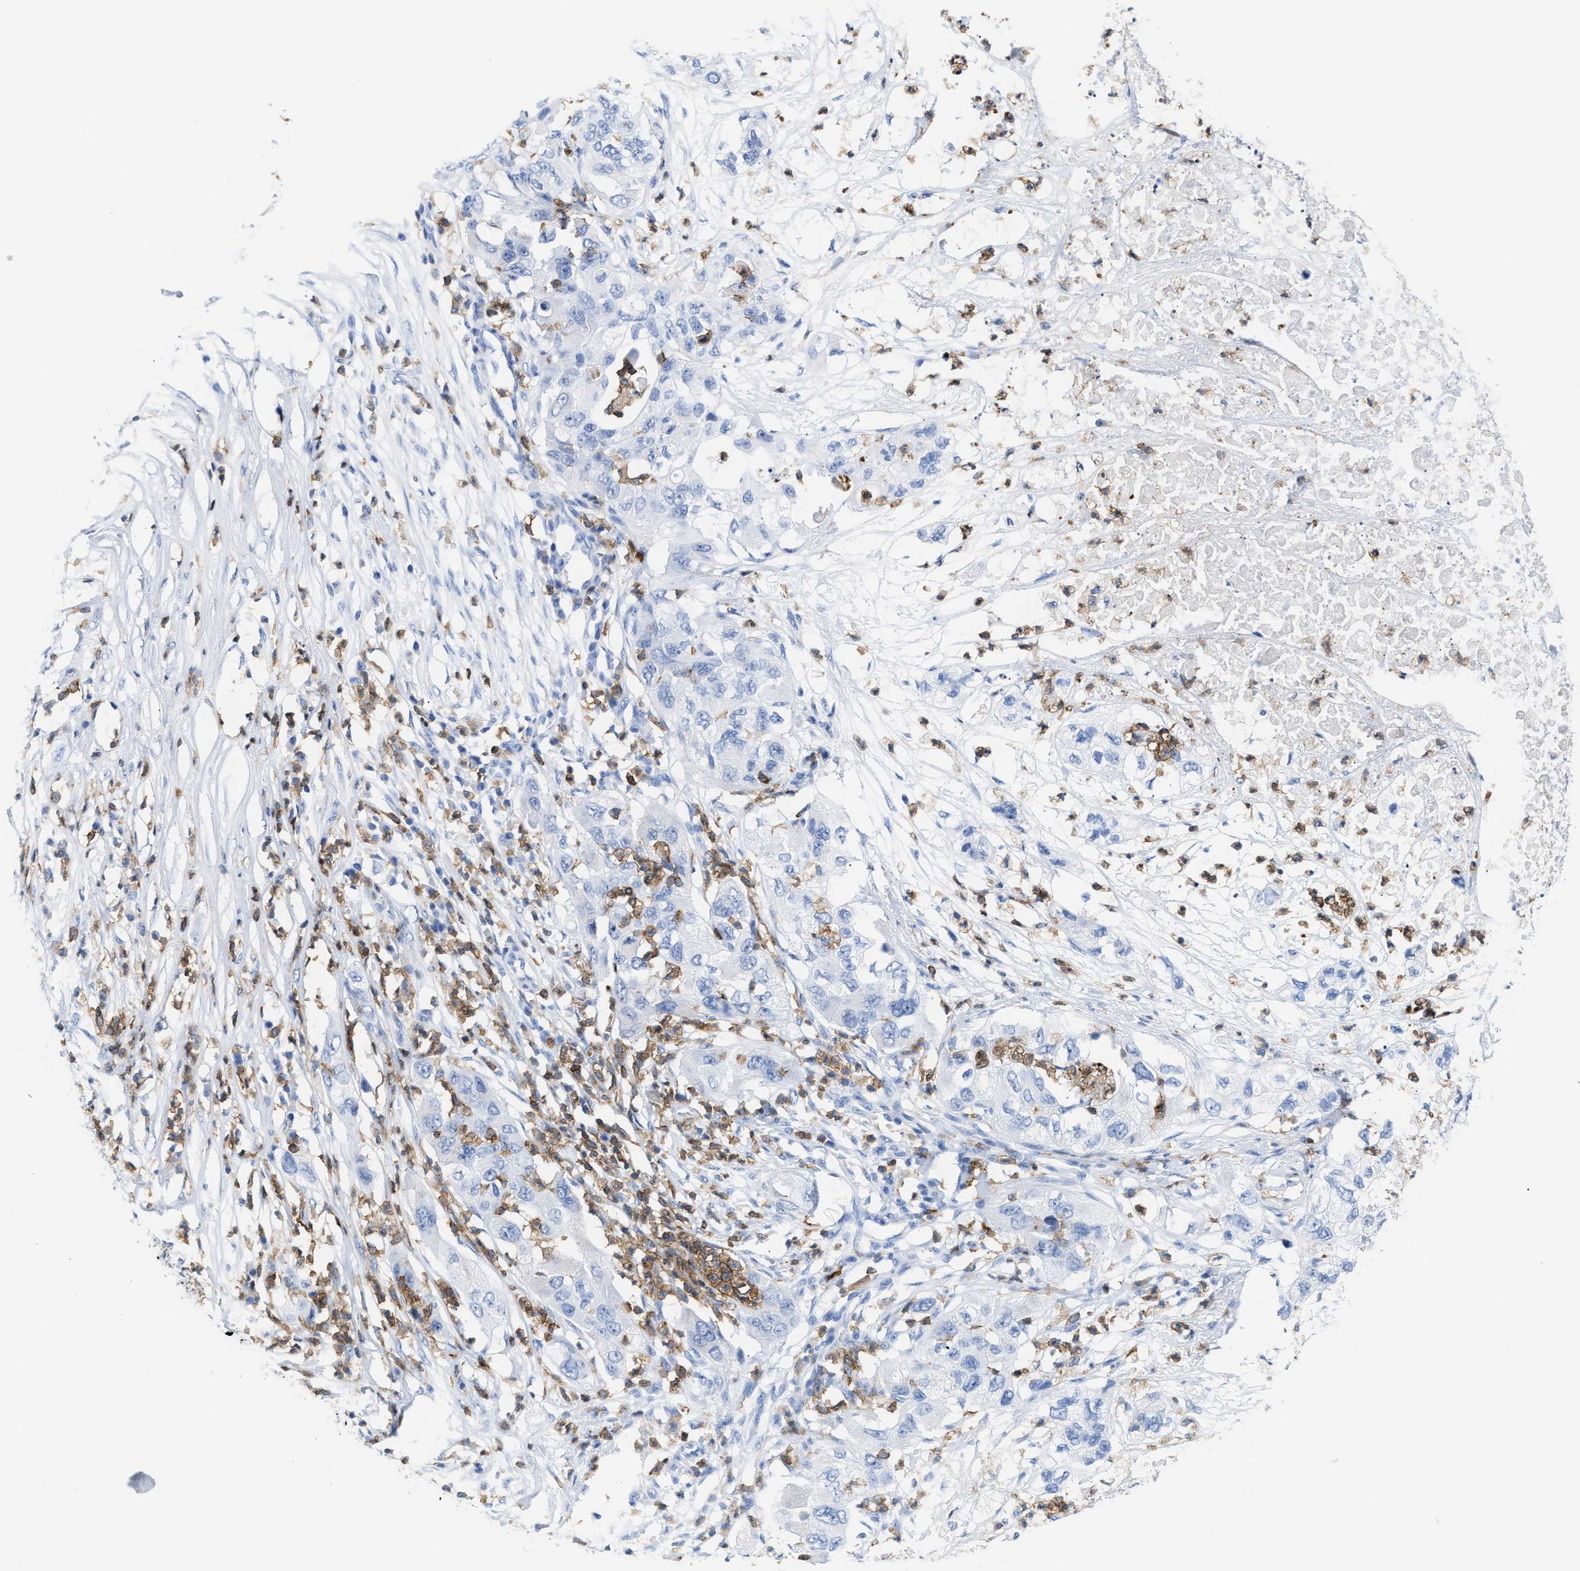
{"staining": {"intensity": "negative", "quantity": "none", "location": "none"}, "tissue": "pancreatic cancer", "cell_type": "Tumor cells", "image_type": "cancer", "snomed": [{"axis": "morphology", "description": "Adenocarcinoma, NOS"}, {"axis": "topography", "description": "Pancreas"}], "caption": "Immunohistochemistry (IHC) of human pancreatic cancer reveals no staining in tumor cells.", "gene": "LCP1", "patient": {"sex": "female", "age": 78}}